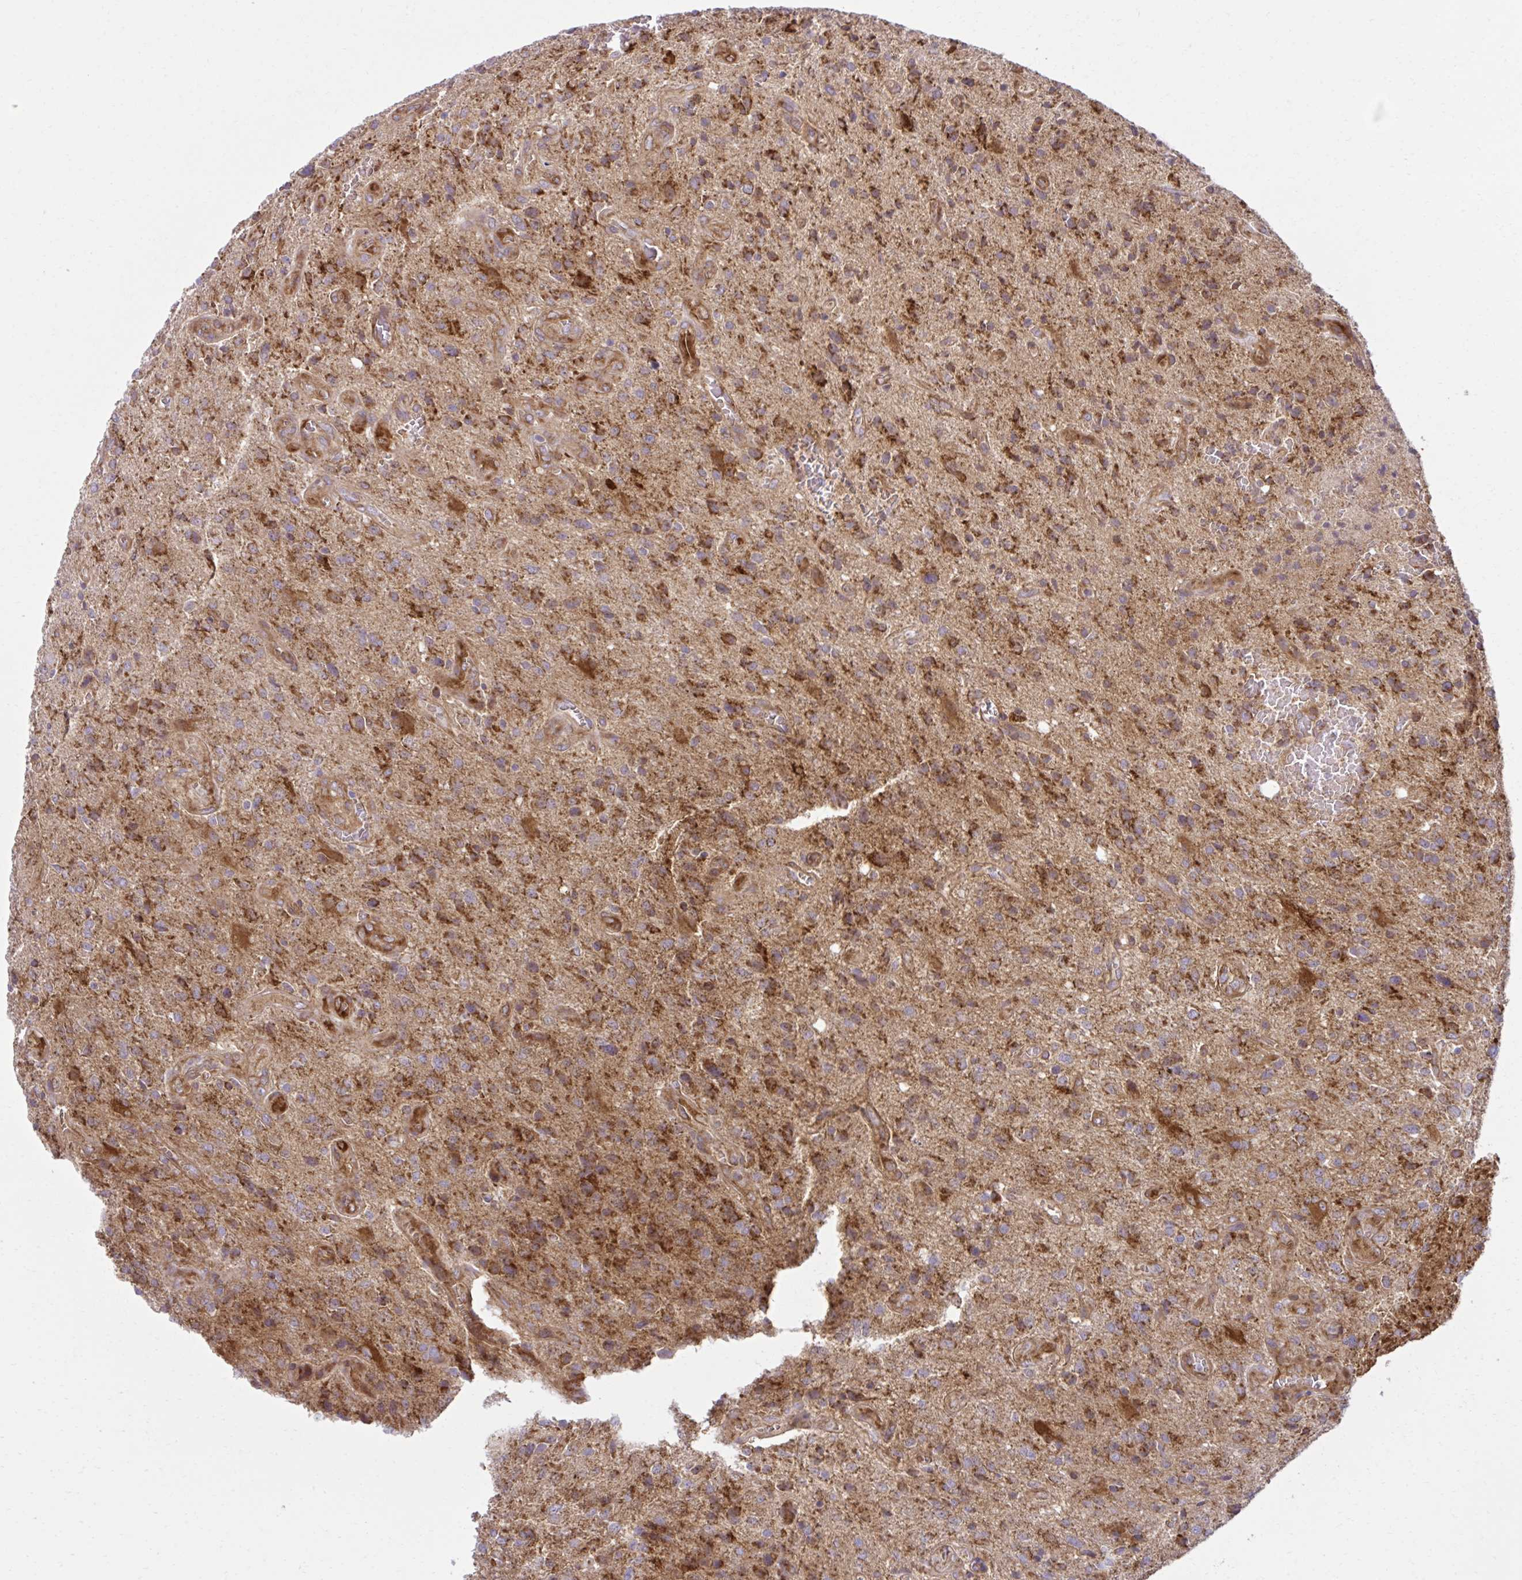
{"staining": {"intensity": "moderate", "quantity": ">75%", "location": "cytoplasmic/membranous"}, "tissue": "glioma", "cell_type": "Tumor cells", "image_type": "cancer", "snomed": [{"axis": "morphology", "description": "Glioma, malignant, Low grade"}, {"axis": "topography", "description": "Brain"}], "caption": "The photomicrograph displays a brown stain indicating the presence of a protein in the cytoplasmic/membranous of tumor cells in malignant glioma (low-grade).", "gene": "LIMS1", "patient": {"sex": "male", "age": 66}}